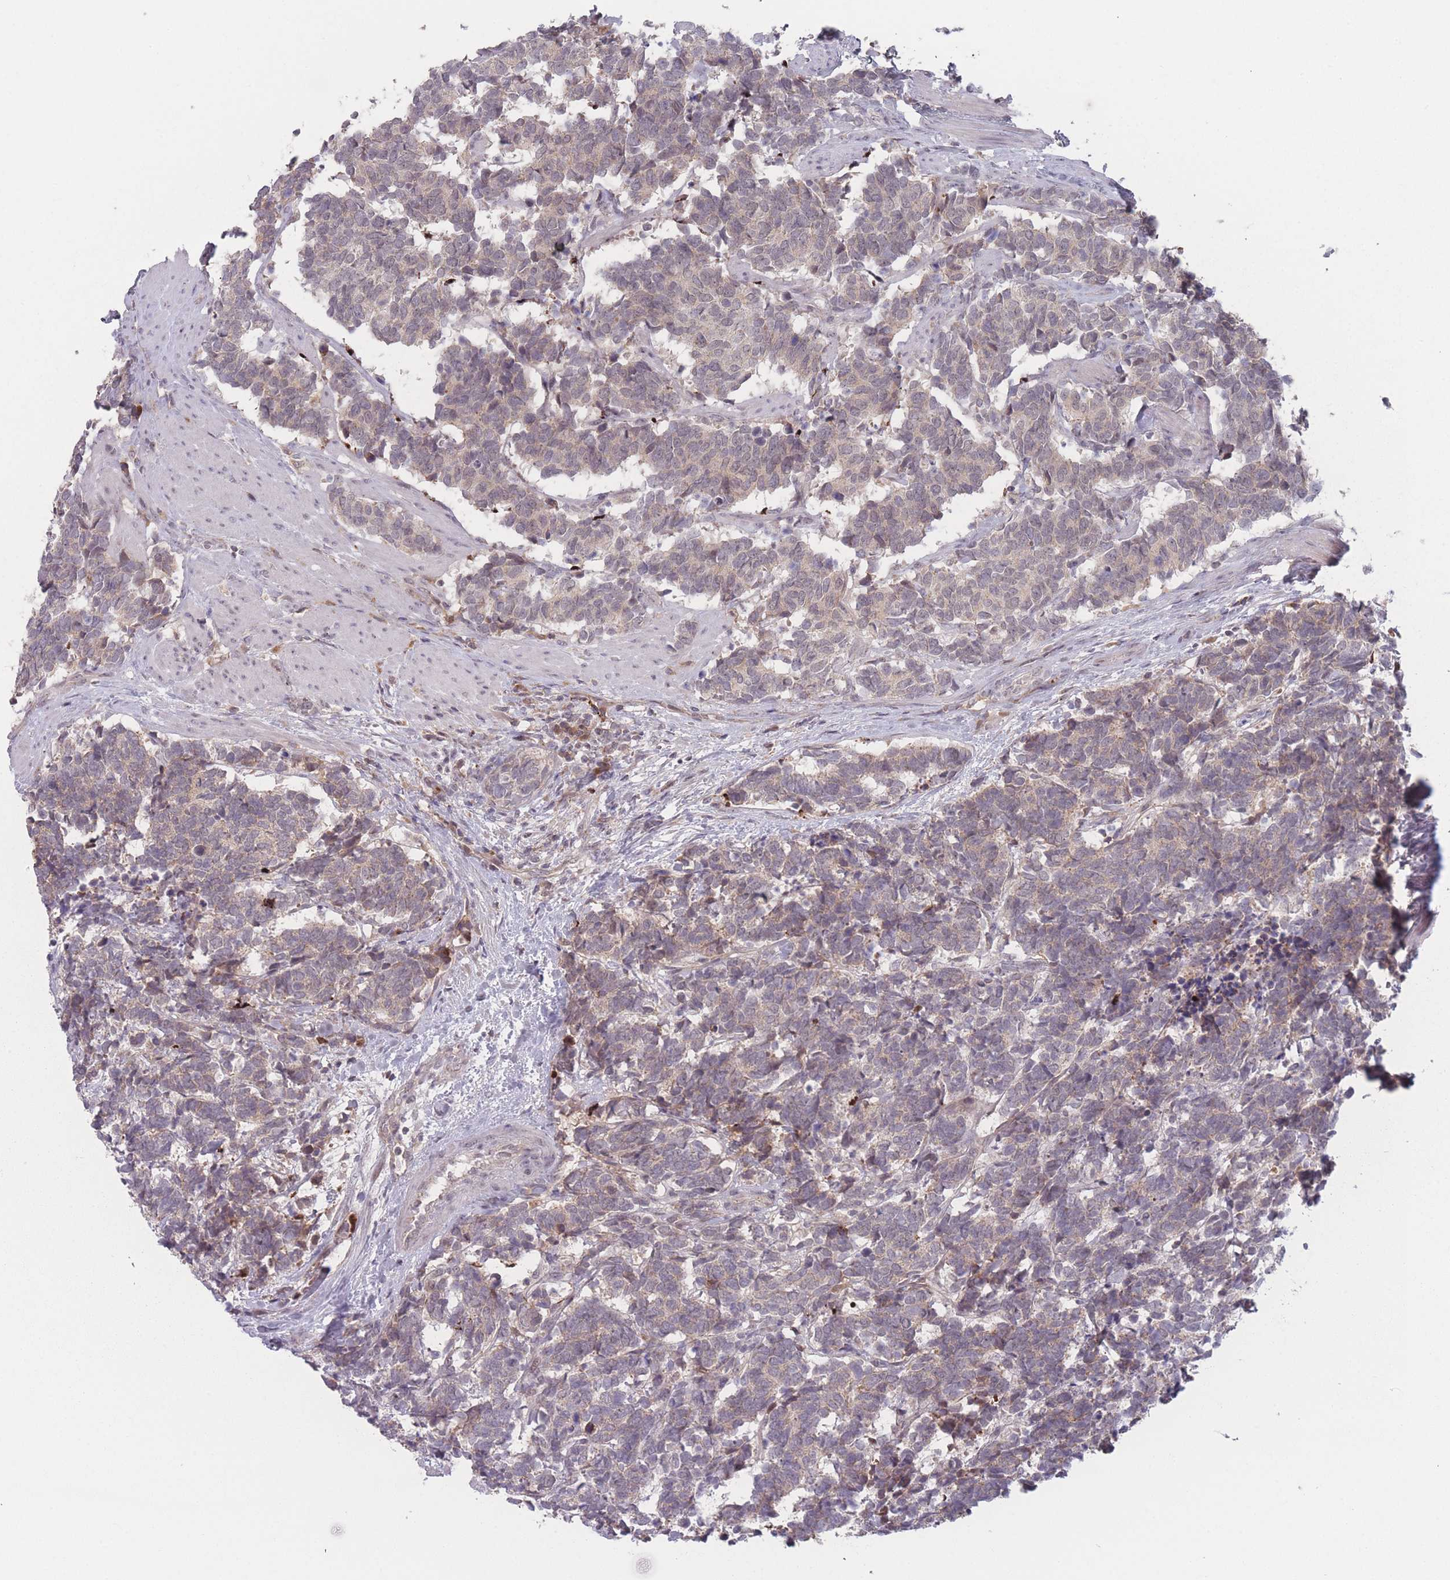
{"staining": {"intensity": "weak", "quantity": "<25%", "location": "cytoplasmic/membranous"}, "tissue": "carcinoid", "cell_type": "Tumor cells", "image_type": "cancer", "snomed": [{"axis": "morphology", "description": "Carcinoma, NOS"}, {"axis": "morphology", "description": "Carcinoid, malignant, NOS"}, {"axis": "topography", "description": "Prostate"}], "caption": "An image of carcinoid stained for a protein demonstrates no brown staining in tumor cells.", "gene": "TMEM232", "patient": {"sex": "male", "age": 57}}